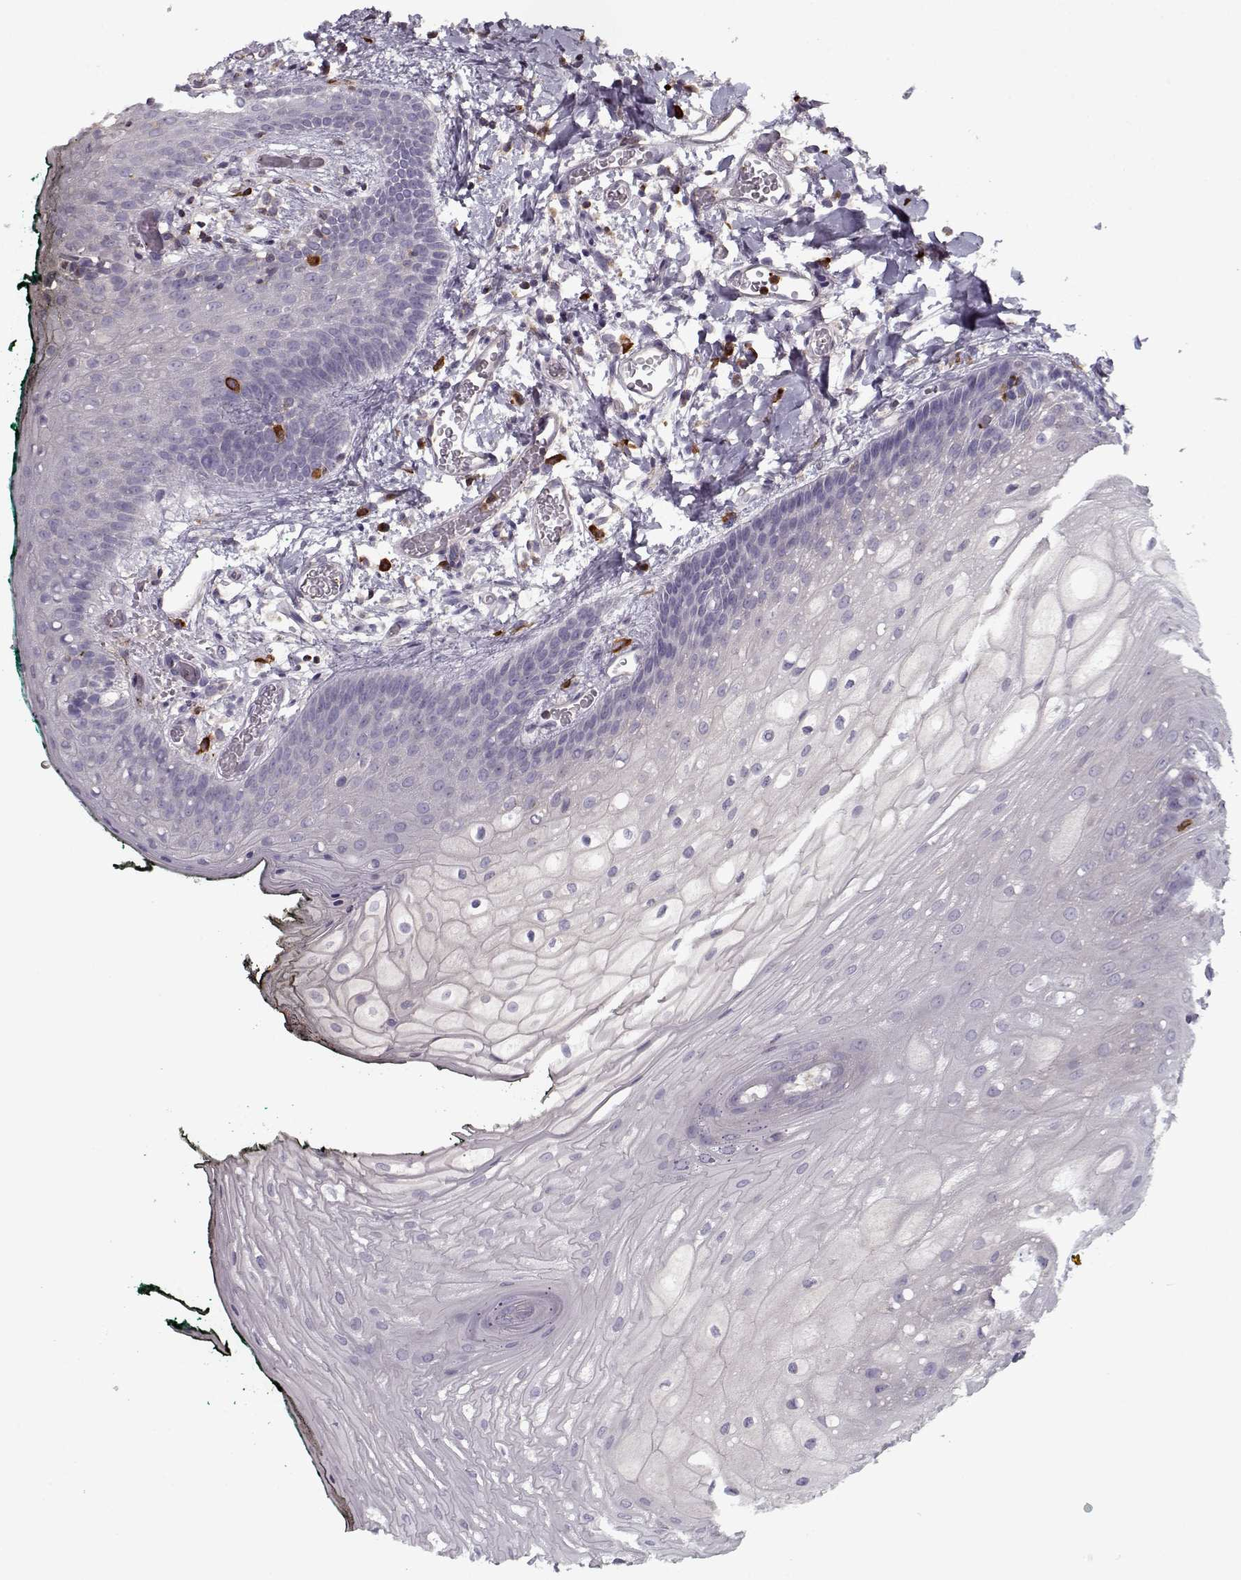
{"staining": {"intensity": "negative", "quantity": "none", "location": "none"}, "tissue": "oral mucosa", "cell_type": "Squamous epithelial cells", "image_type": "normal", "snomed": [{"axis": "morphology", "description": "Normal tissue, NOS"}, {"axis": "topography", "description": "Oral tissue"}, {"axis": "topography", "description": "Head-Neck"}], "caption": "Immunohistochemical staining of normal oral mucosa shows no significant staining in squamous epithelial cells. The staining was performed using DAB (3,3'-diaminobenzidine) to visualize the protein expression in brown, while the nuclei were stained in blue with hematoxylin (Magnification: 20x).", "gene": "UNC13D", "patient": {"sex": "female", "age": 68}}